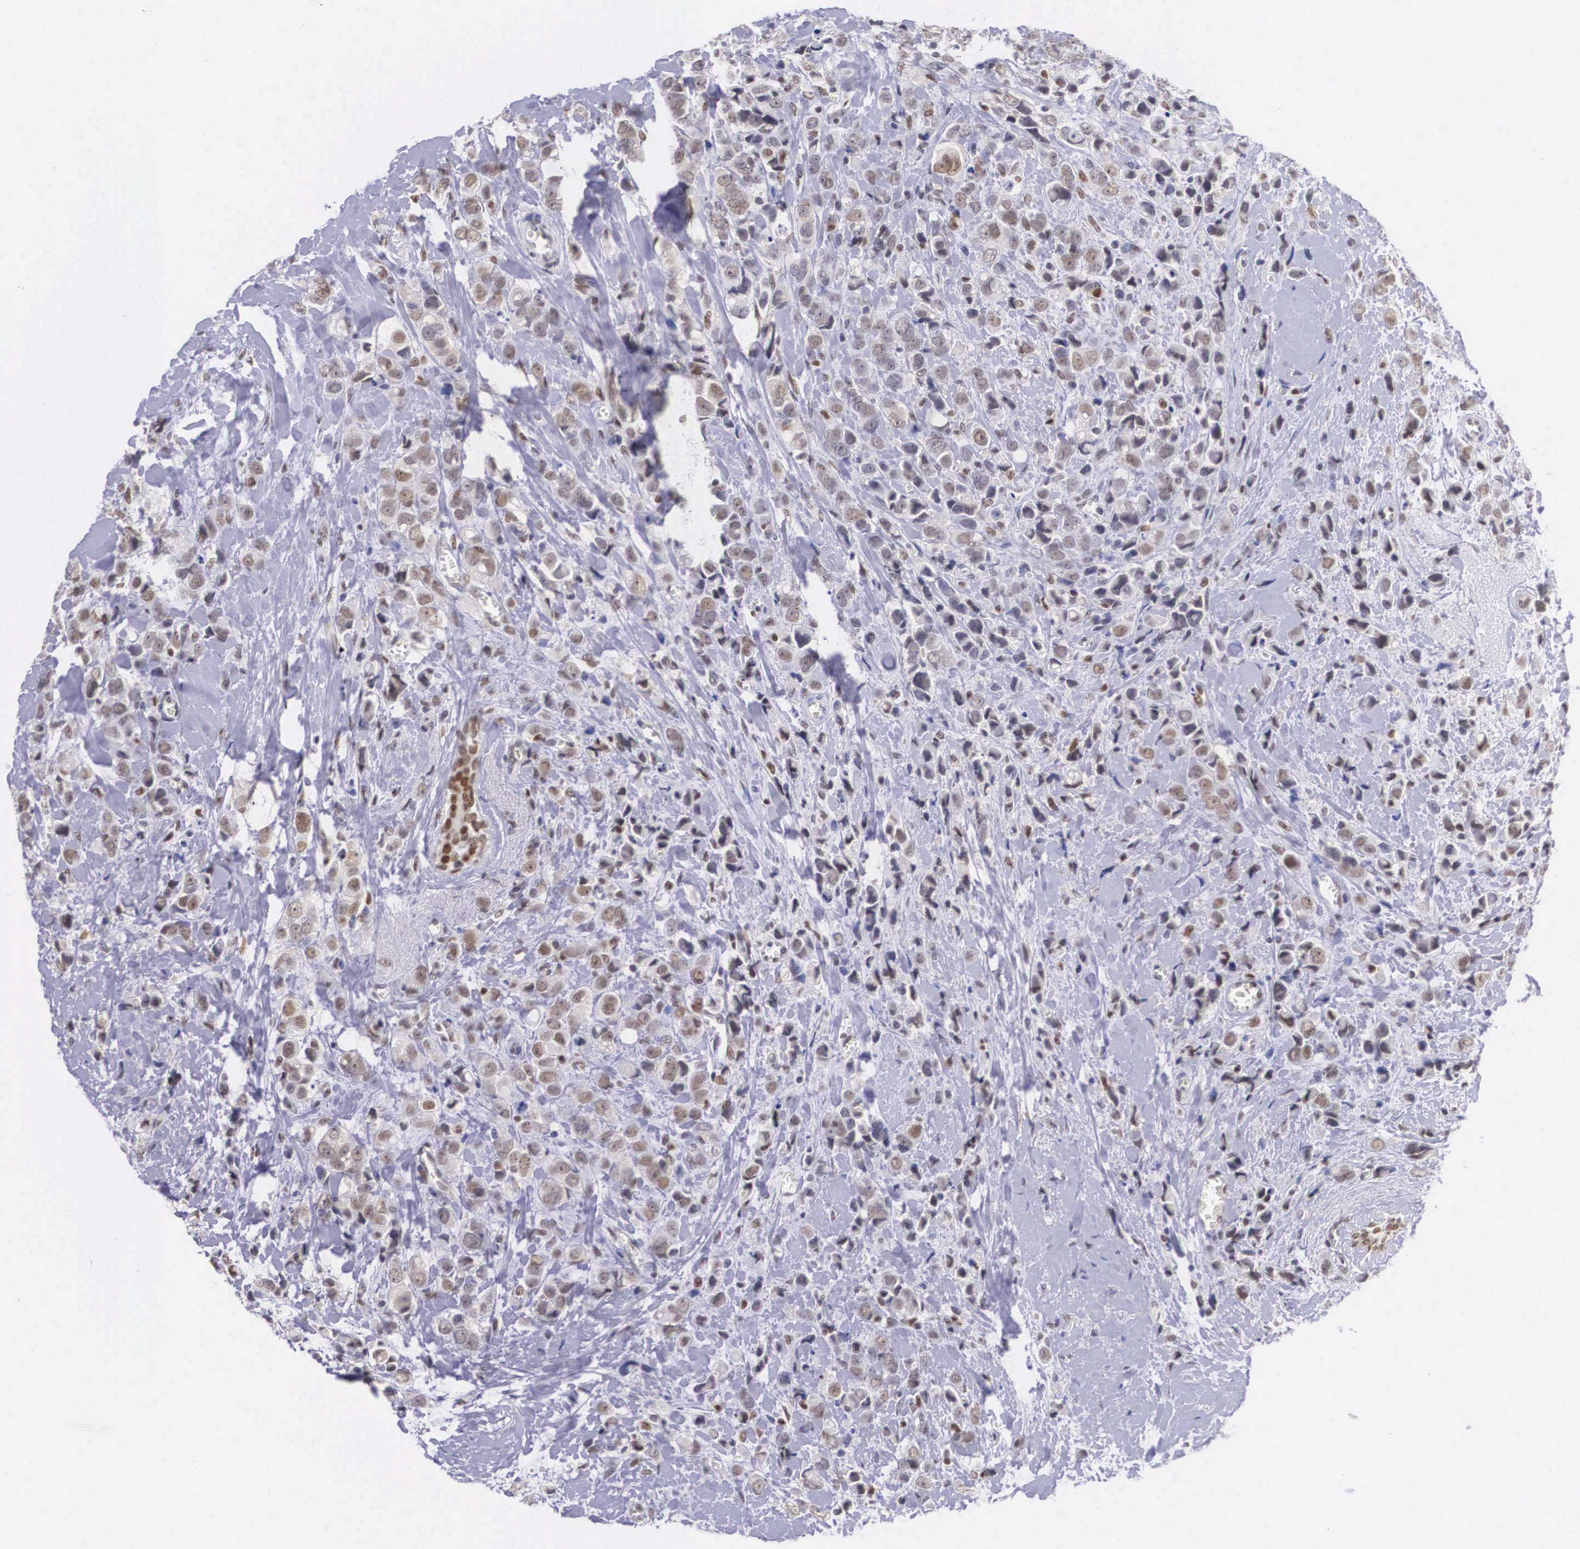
{"staining": {"intensity": "moderate", "quantity": ">75%", "location": "nuclear"}, "tissue": "breast cancer", "cell_type": "Tumor cells", "image_type": "cancer", "snomed": [{"axis": "morphology", "description": "Lobular carcinoma"}, {"axis": "topography", "description": "Breast"}], "caption": "Moderate nuclear positivity for a protein is identified in approximately >75% of tumor cells of breast lobular carcinoma using IHC.", "gene": "ETV6", "patient": {"sex": "female", "age": 57}}